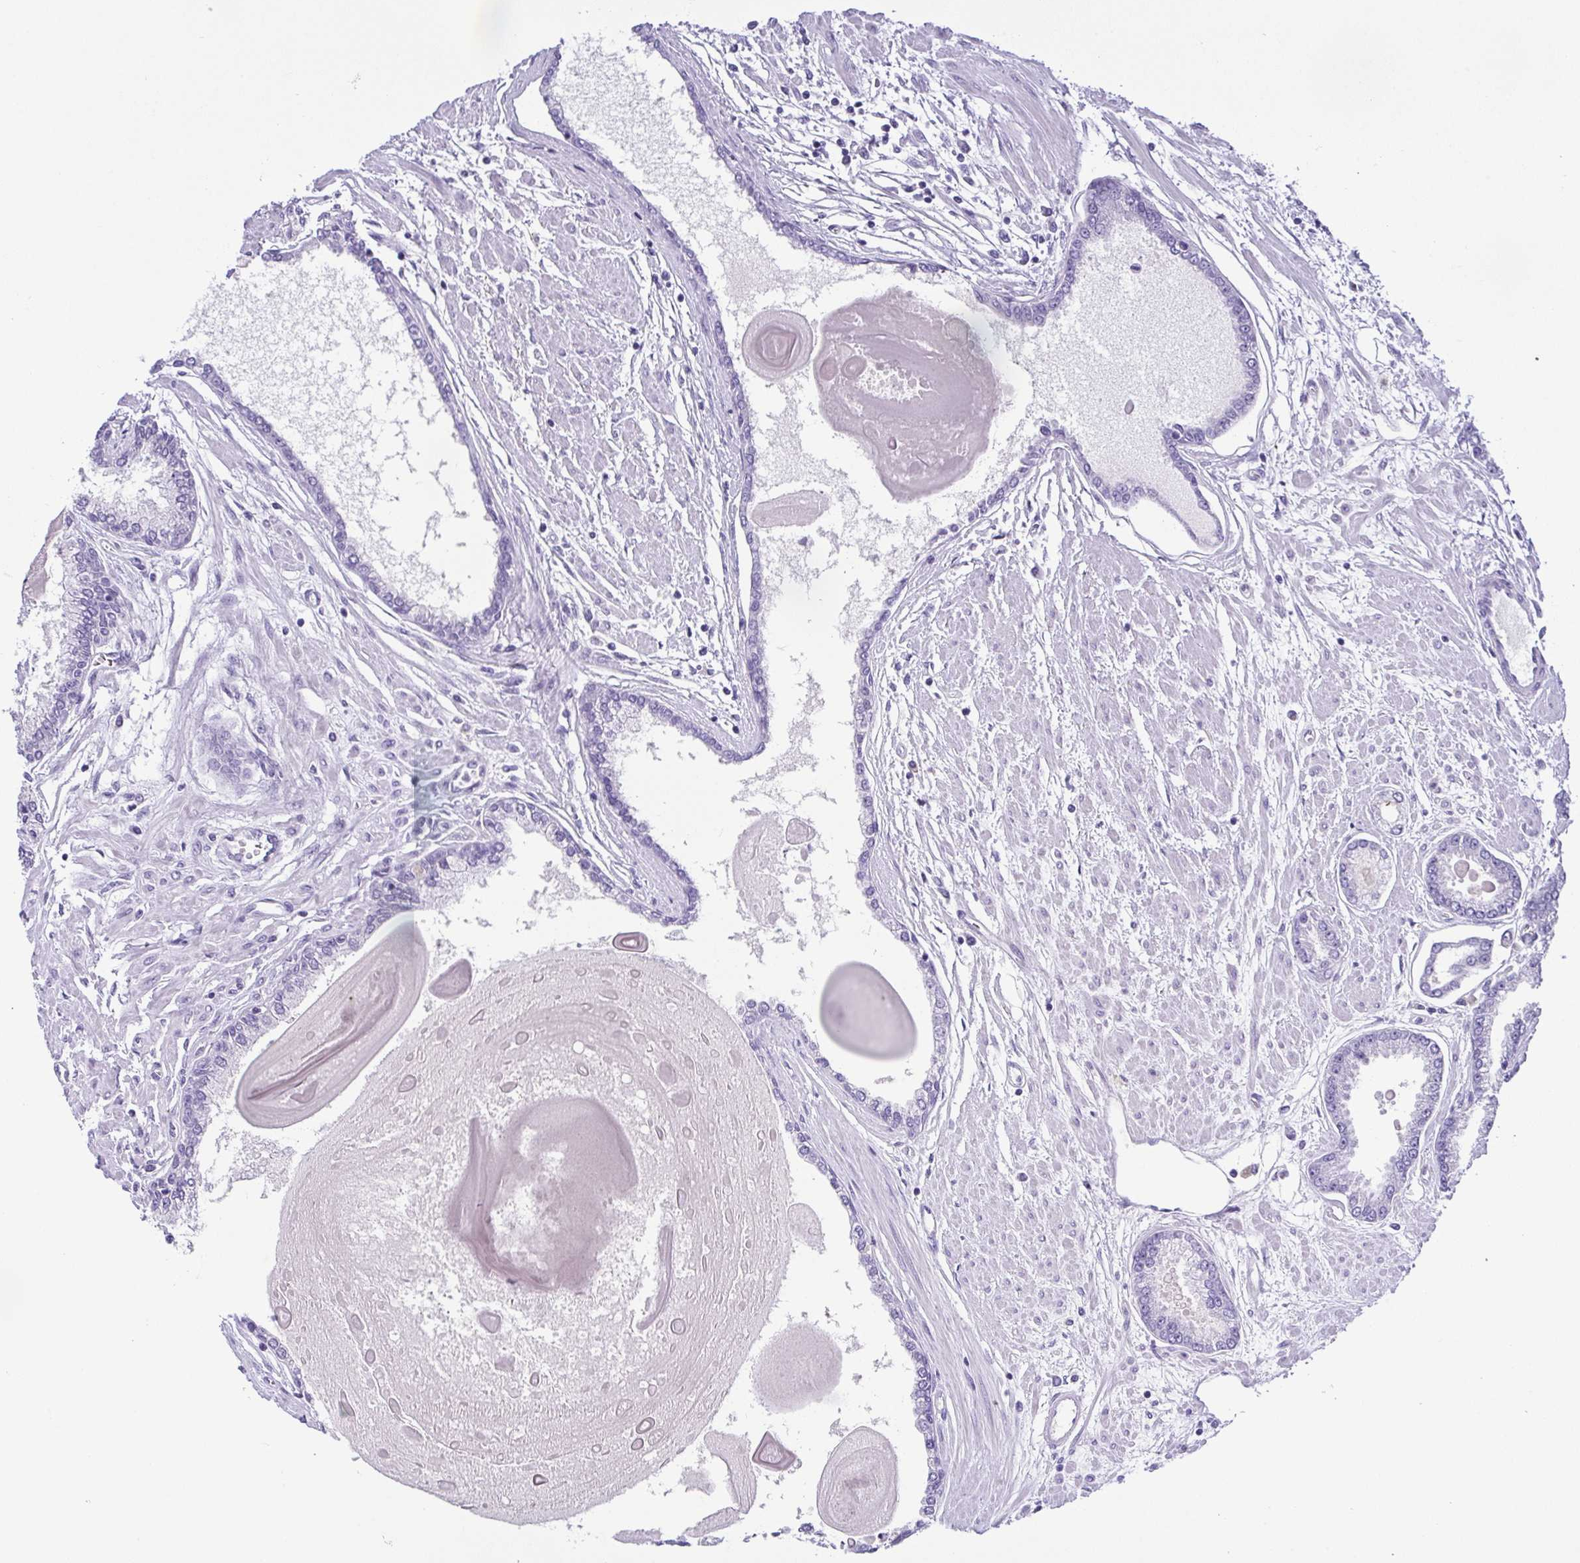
{"staining": {"intensity": "negative", "quantity": "none", "location": "none"}, "tissue": "prostate cancer", "cell_type": "Tumor cells", "image_type": "cancer", "snomed": [{"axis": "morphology", "description": "Adenocarcinoma, Low grade"}, {"axis": "topography", "description": "Prostate"}], "caption": "IHC of human adenocarcinoma (low-grade) (prostate) reveals no expression in tumor cells.", "gene": "HAPLN2", "patient": {"sex": "male", "age": 67}}